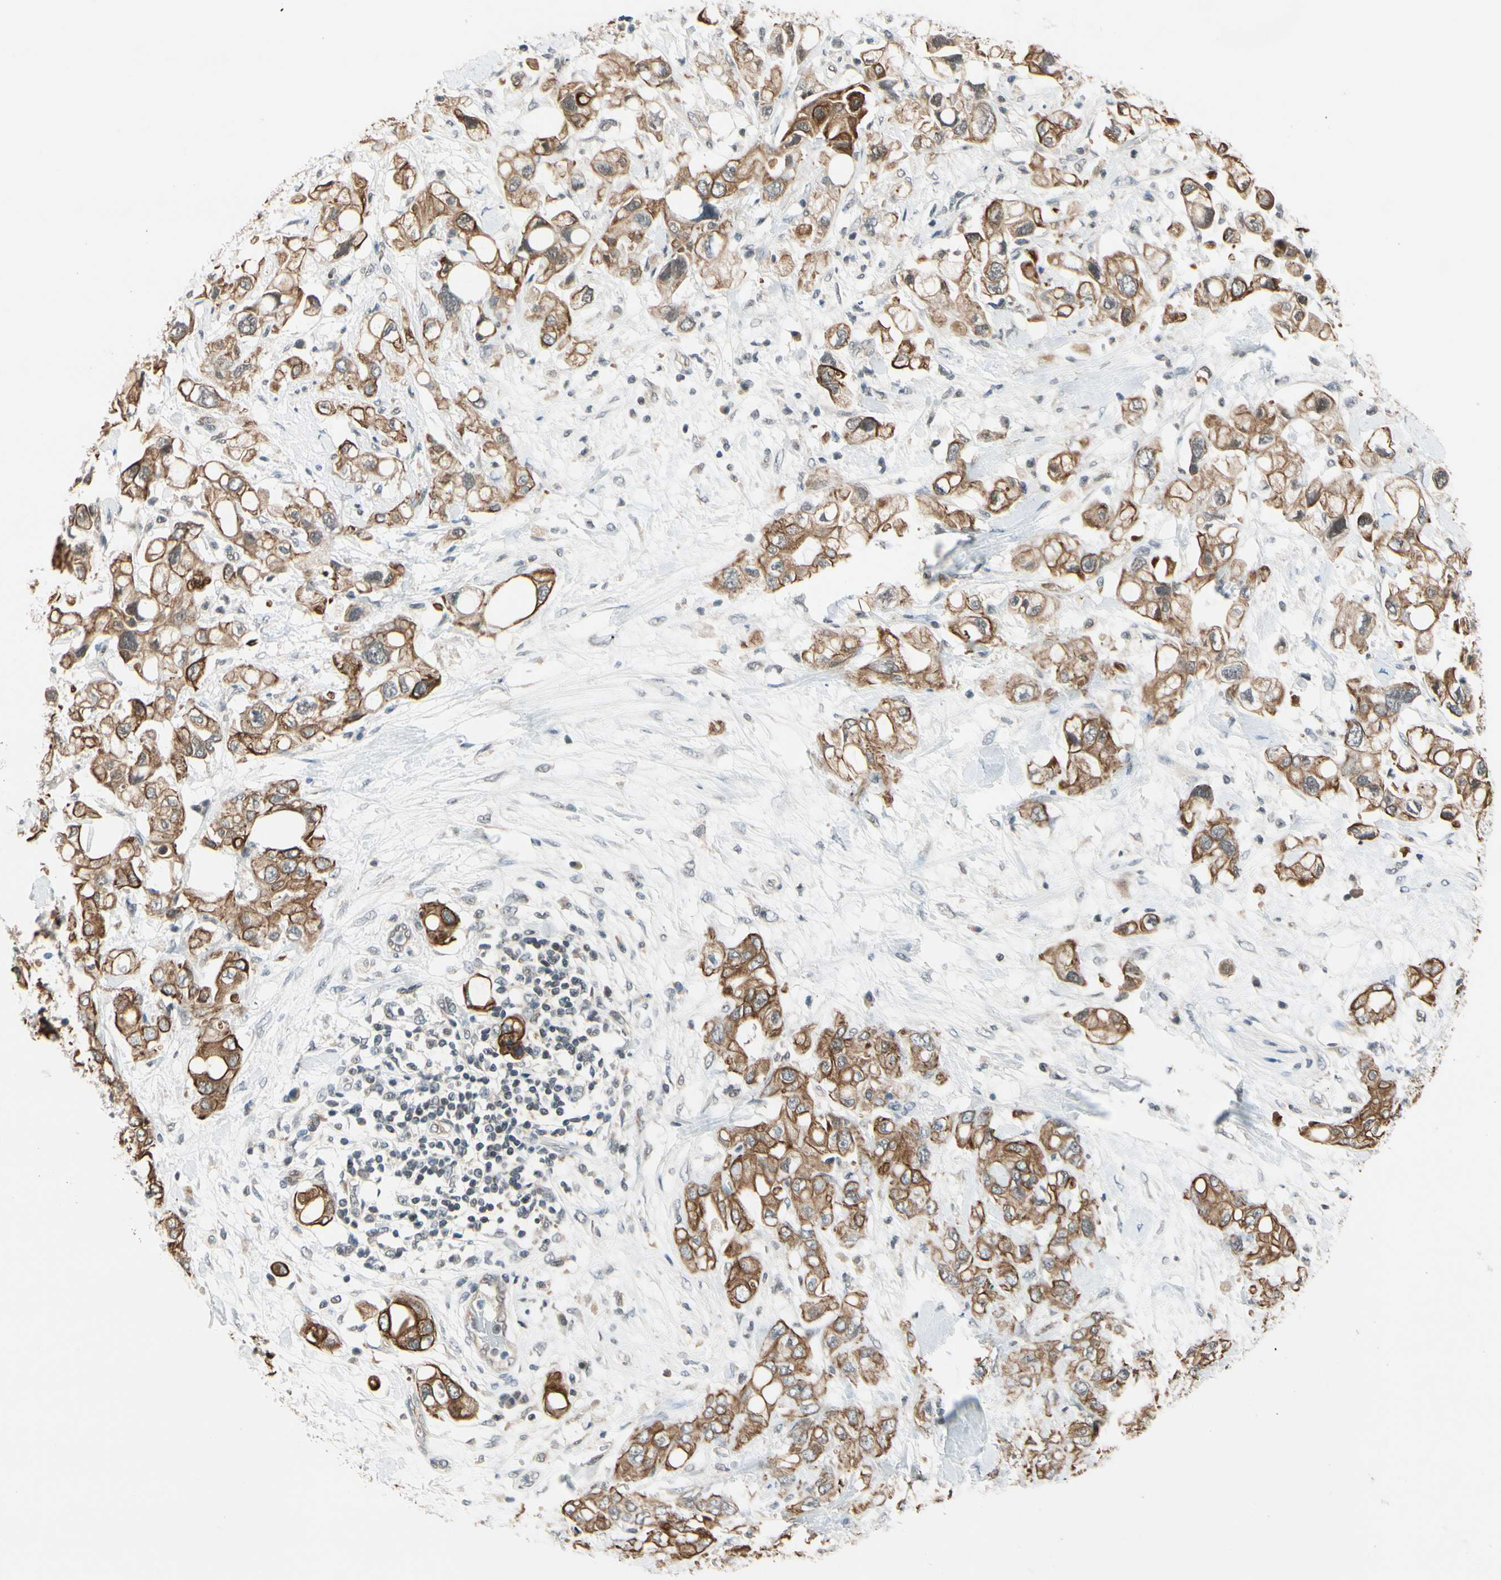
{"staining": {"intensity": "strong", "quantity": ">75%", "location": "cytoplasmic/membranous"}, "tissue": "pancreatic cancer", "cell_type": "Tumor cells", "image_type": "cancer", "snomed": [{"axis": "morphology", "description": "Adenocarcinoma, NOS"}, {"axis": "topography", "description": "Pancreas"}], "caption": "This is an image of immunohistochemistry staining of adenocarcinoma (pancreatic), which shows strong positivity in the cytoplasmic/membranous of tumor cells.", "gene": "TAF12", "patient": {"sex": "female", "age": 56}}